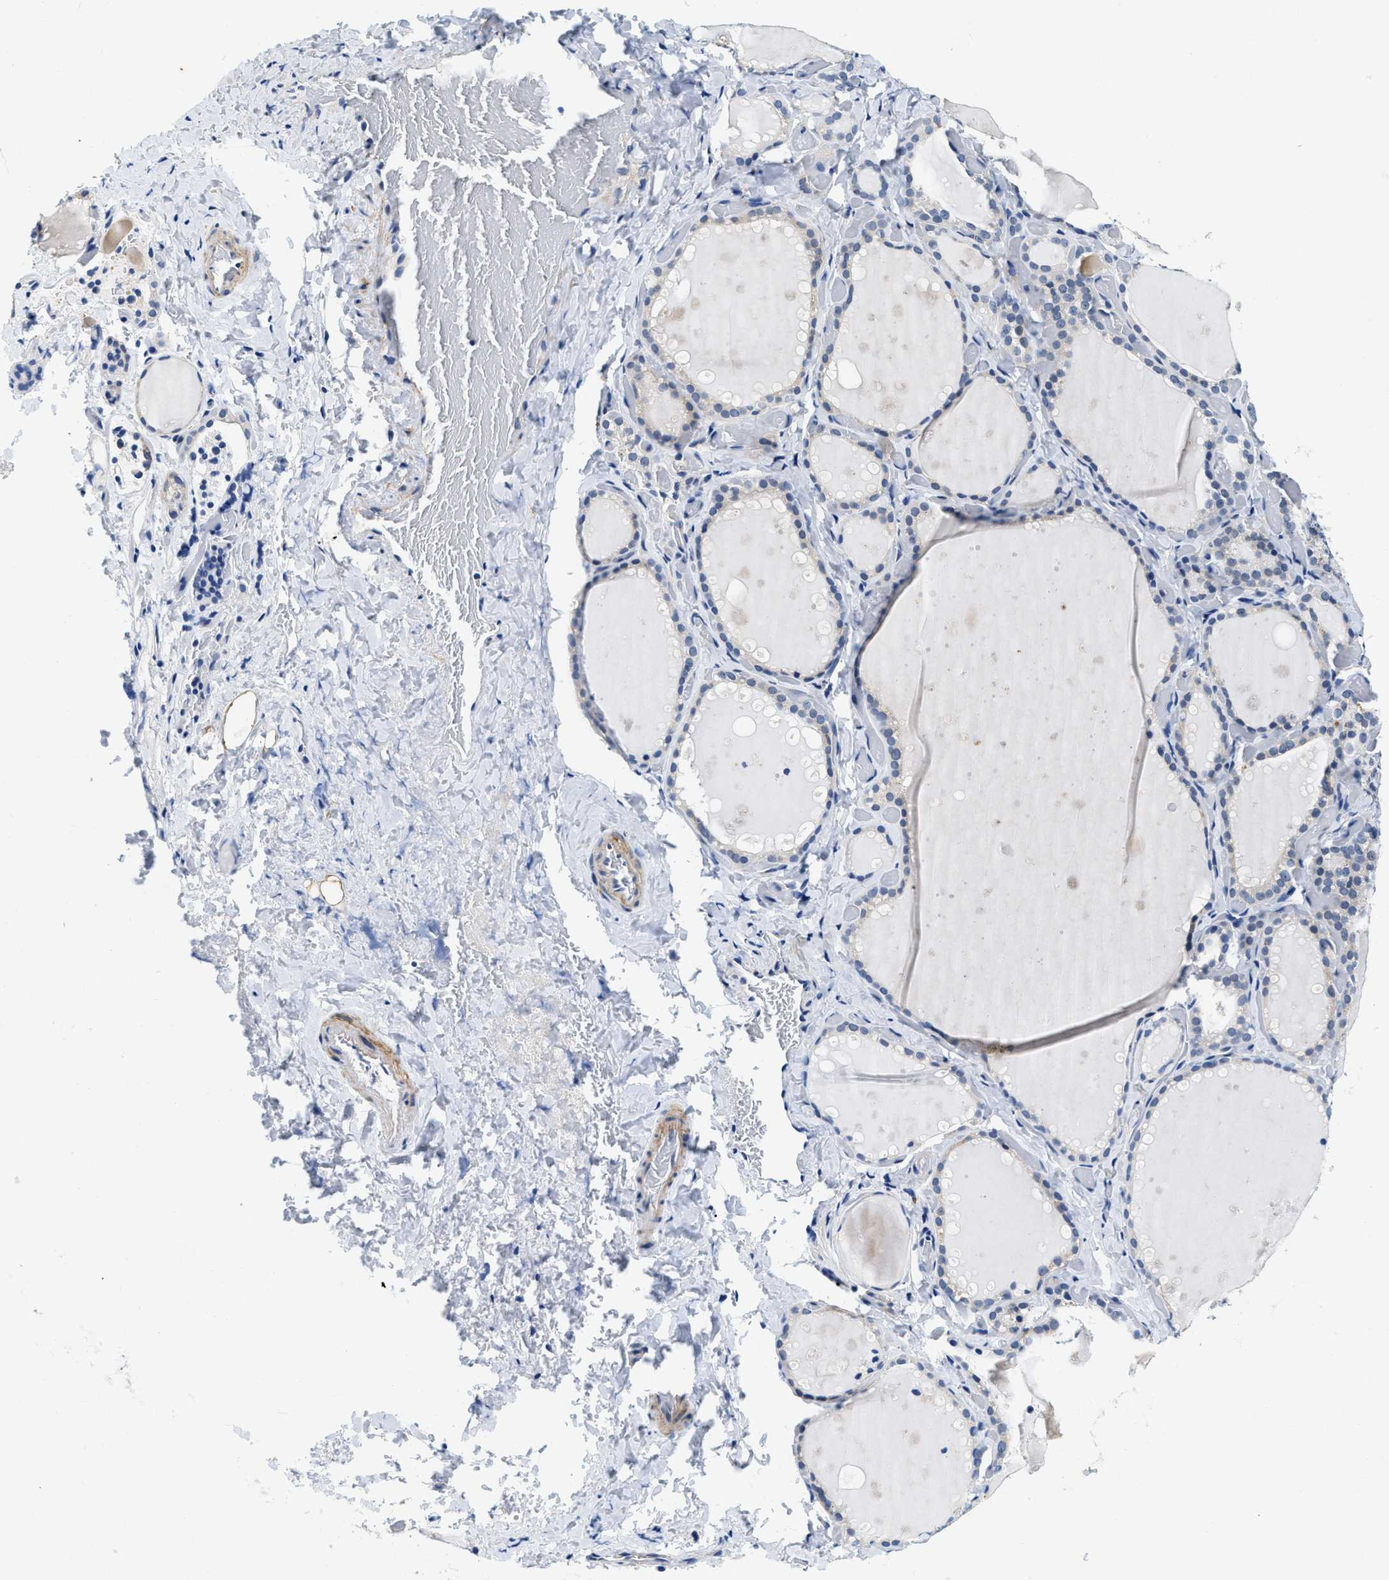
{"staining": {"intensity": "negative", "quantity": "none", "location": "none"}, "tissue": "thyroid gland", "cell_type": "Glandular cells", "image_type": "normal", "snomed": [{"axis": "morphology", "description": "Normal tissue, NOS"}, {"axis": "topography", "description": "Thyroid gland"}], "caption": "Immunohistochemistry (IHC) of benign human thyroid gland demonstrates no positivity in glandular cells.", "gene": "EIF2AK2", "patient": {"sex": "female", "age": 44}}